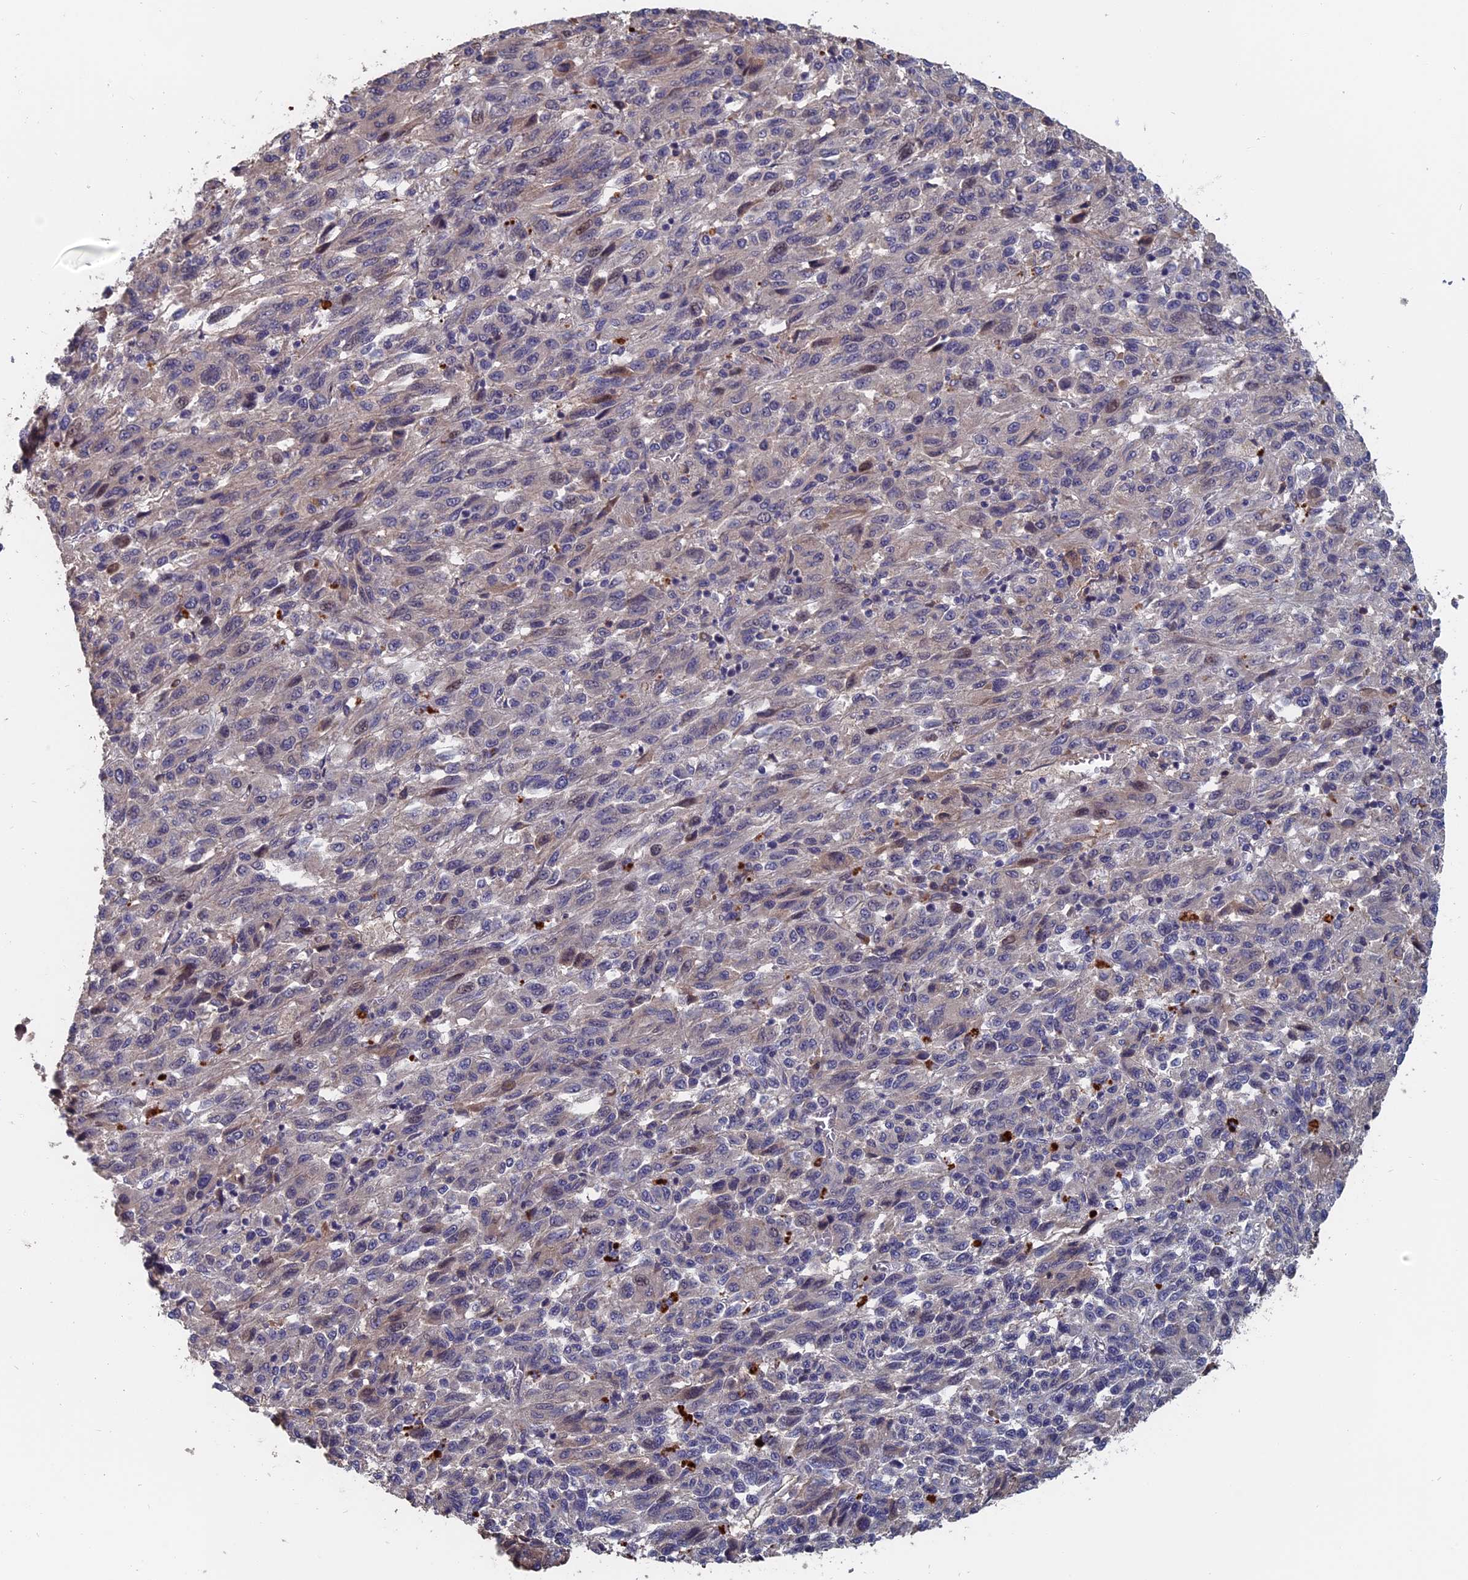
{"staining": {"intensity": "negative", "quantity": "none", "location": "none"}, "tissue": "melanoma", "cell_type": "Tumor cells", "image_type": "cancer", "snomed": [{"axis": "morphology", "description": "Malignant melanoma, Metastatic site"}, {"axis": "topography", "description": "Lung"}], "caption": "IHC photomicrograph of neoplastic tissue: human malignant melanoma (metastatic site) stained with DAB shows no significant protein staining in tumor cells.", "gene": "SLC33A1", "patient": {"sex": "male", "age": 64}}